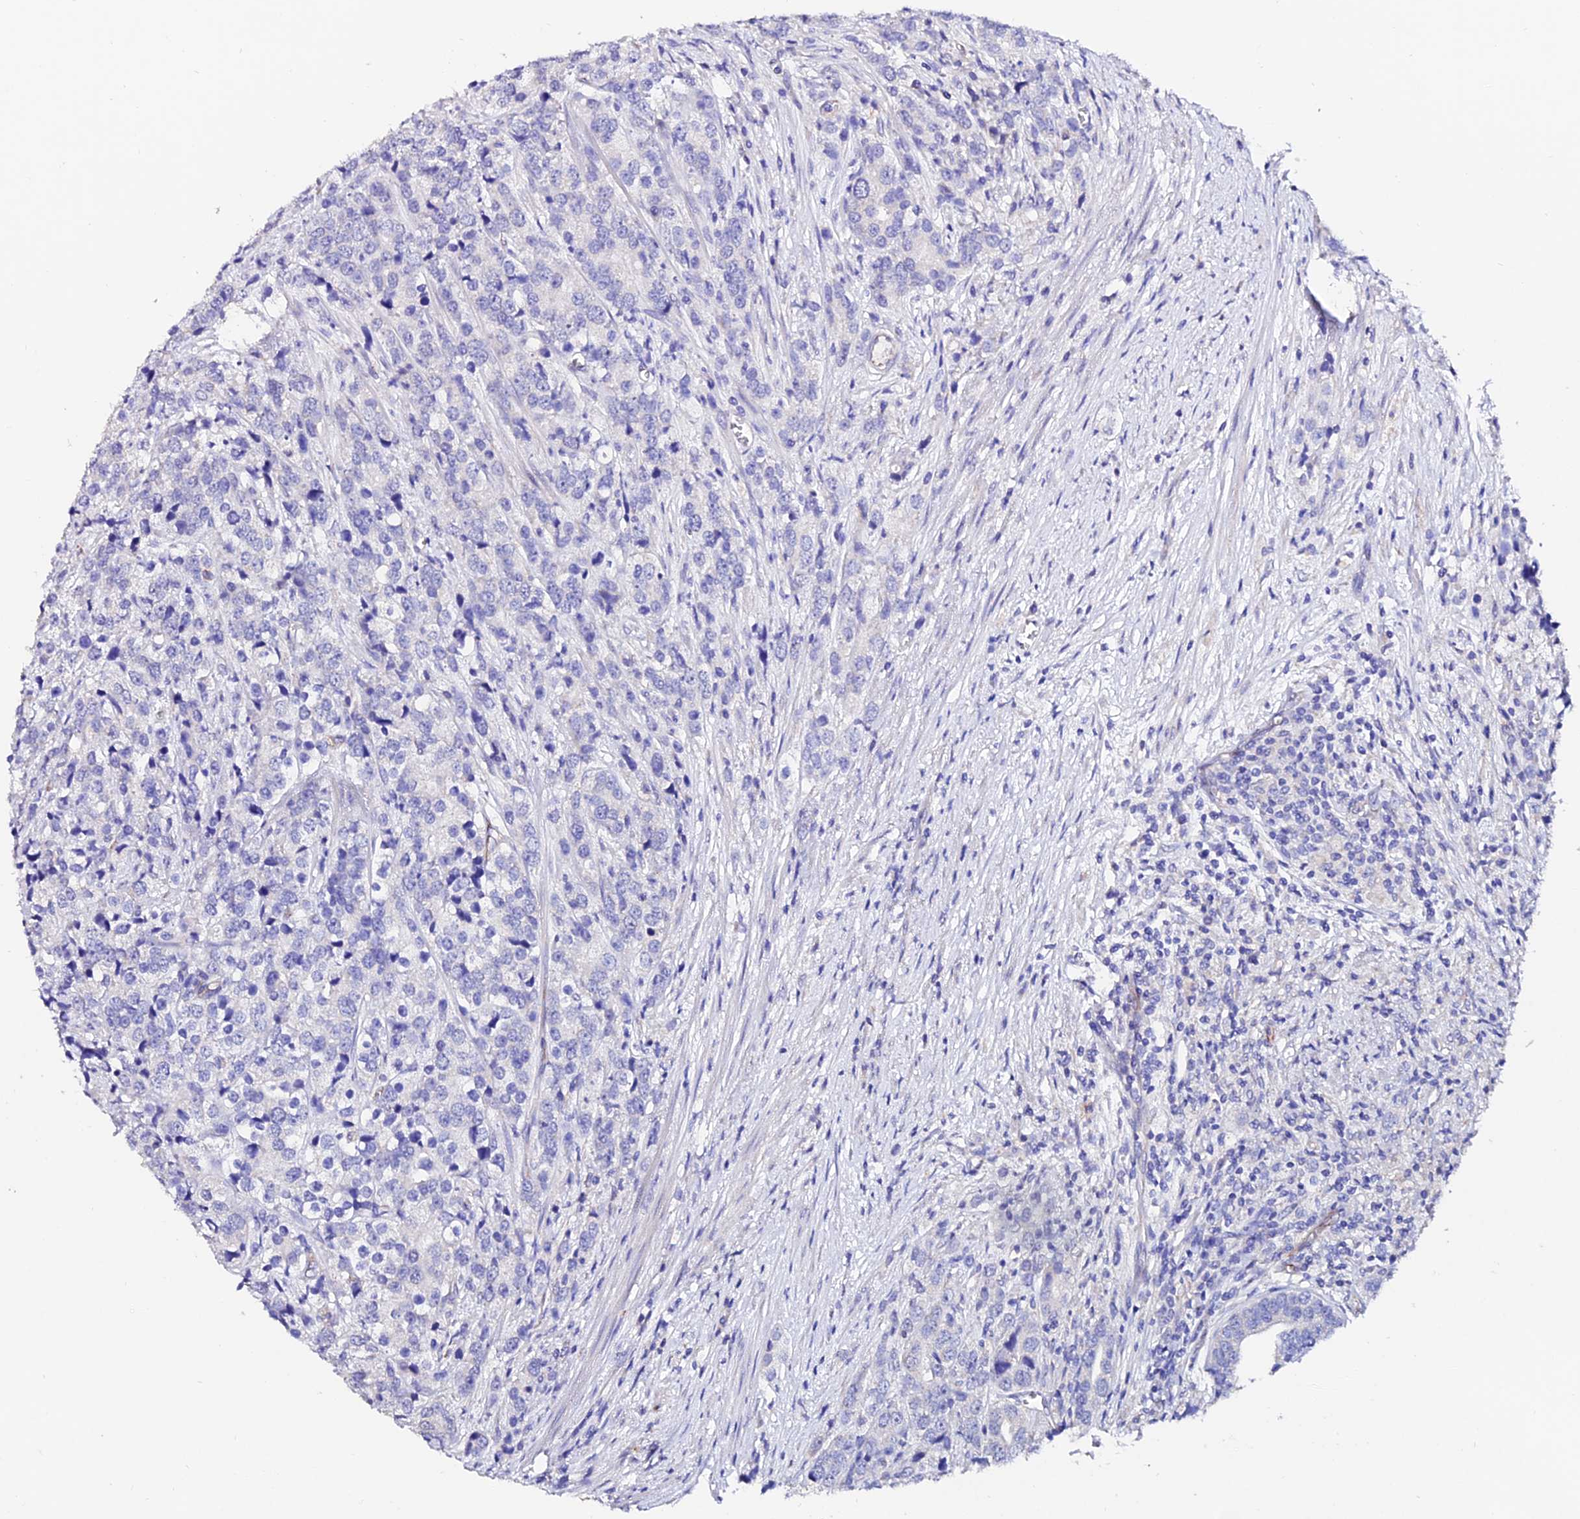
{"staining": {"intensity": "negative", "quantity": "none", "location": "none"}, "tissue": "prostate cancer", "cell_type": "Tumor cells", "image_type": "cancer", "snomed": [{"axis": "morphology", "description": "Adenocarcinoma, High grade"}, {"axis": "topography", "description": "Prostate"}], "caption": "IHC photomicrograph of neoplastic tissue: adenocarcinoma (high-grade) (prostate) stained with DAB exhibits no significant protein staining in tumor cells. (DAB (3,3'-diaminobenzidine) immunohistochemistry (IHC) visualized using brightfield microscopy, high magnification).", "gene": "ESM1", "patient": {"sex": "male", "age": 71}}